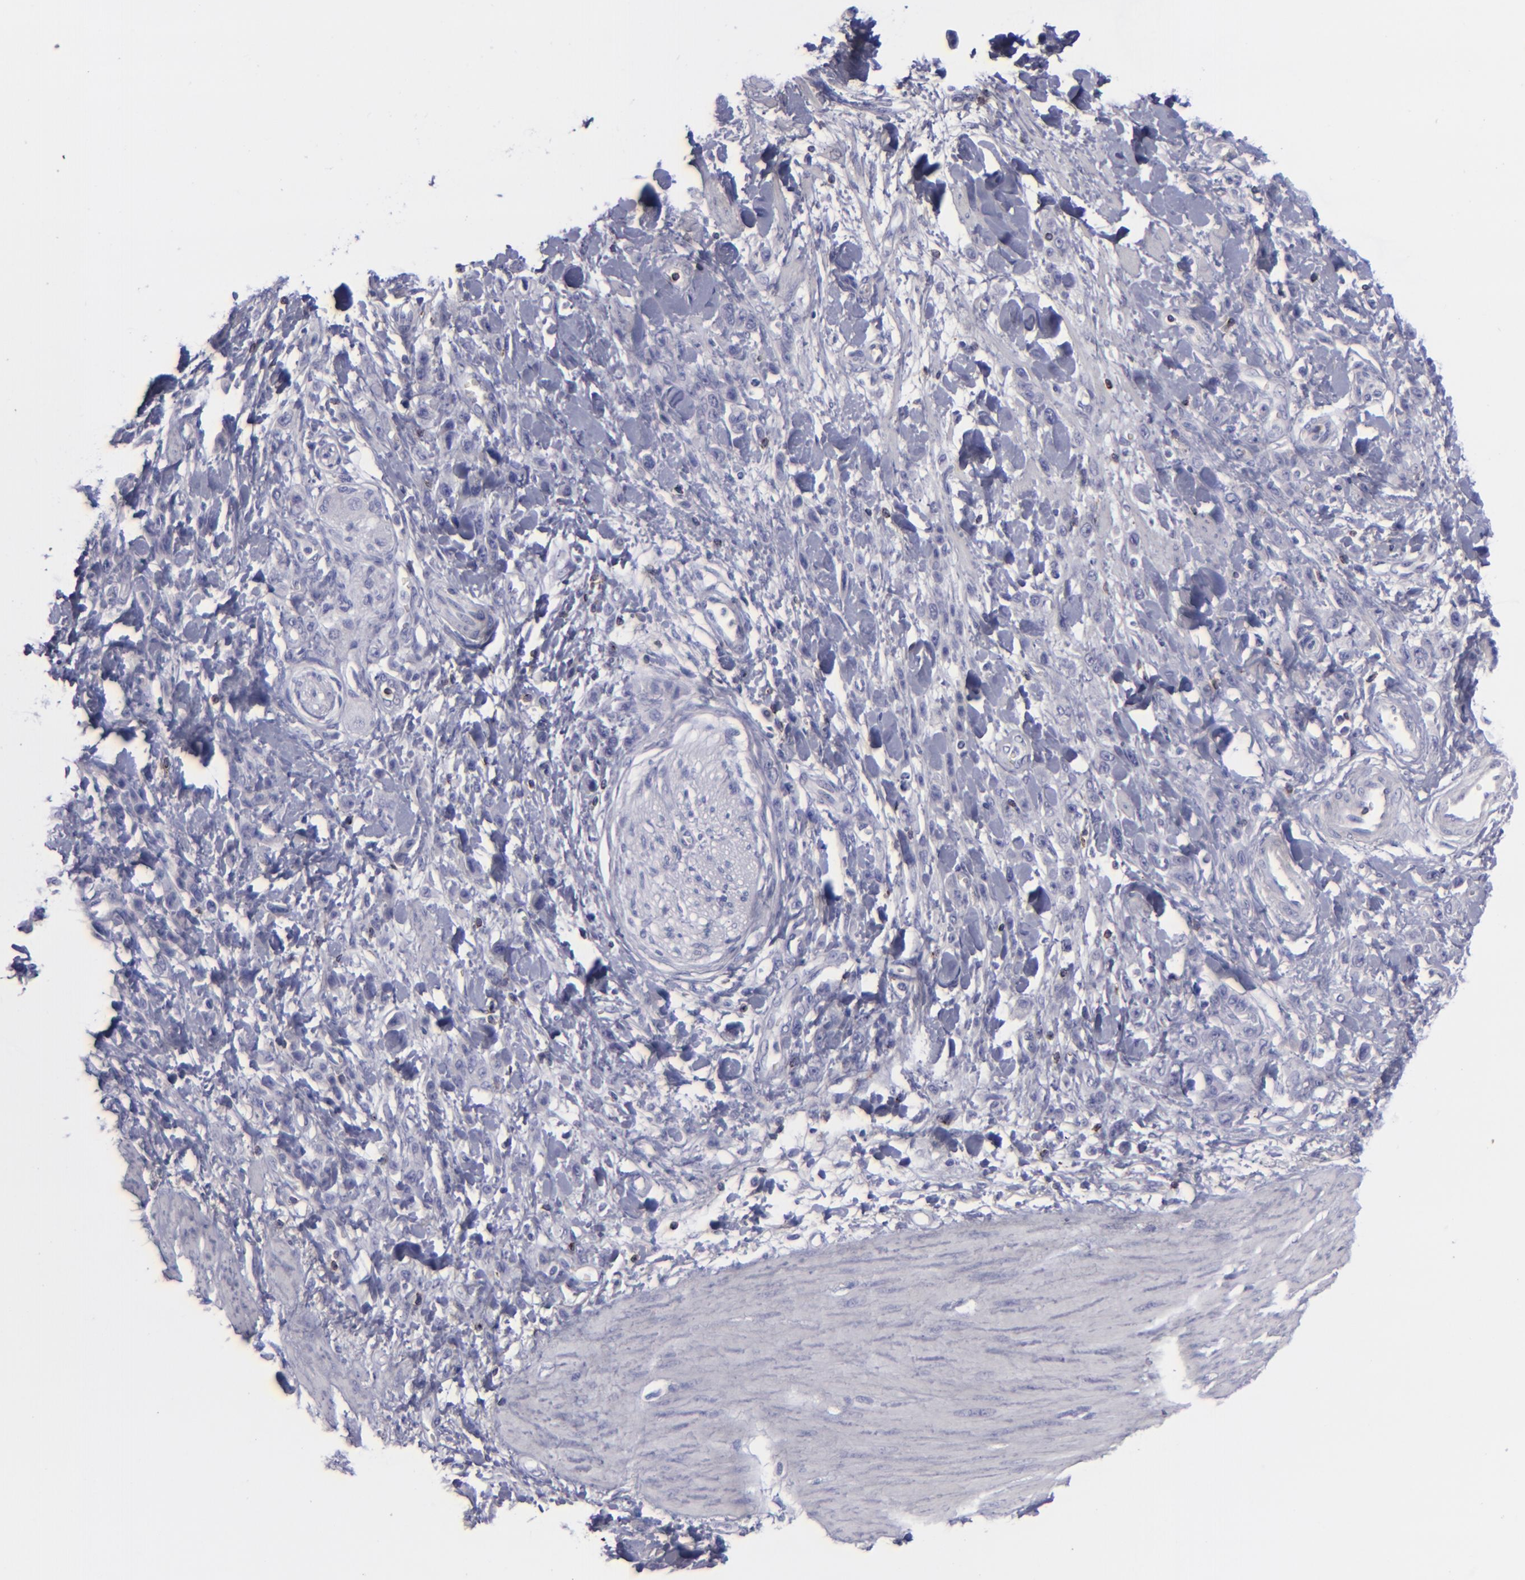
{"staining": {"intensity": "negative", "quantity": "none", "location": "none"}, "tissue": "stomach cancer", "cell_type": "Tumor cells", "image_type": "cancer", "snomed": [{"axis": "morphology", "description": "Normal tissue, NOS"}, {"axis": "morphology", "description": "Adenocarcinoma, NOS"}, {"axis": "topography", "description": "Stomach"}], "caption": "Immunohistochemistry histopathology image of neoplastic tissue: stomach cancer stained with DAB displays no significant protein staining in tumor cells. The staining is performed using DAB brown chromogen with nuclei counter-stained in using hematoxylin.", "gene": "CD2", "patient": {"sex": "male", "age": 82}}